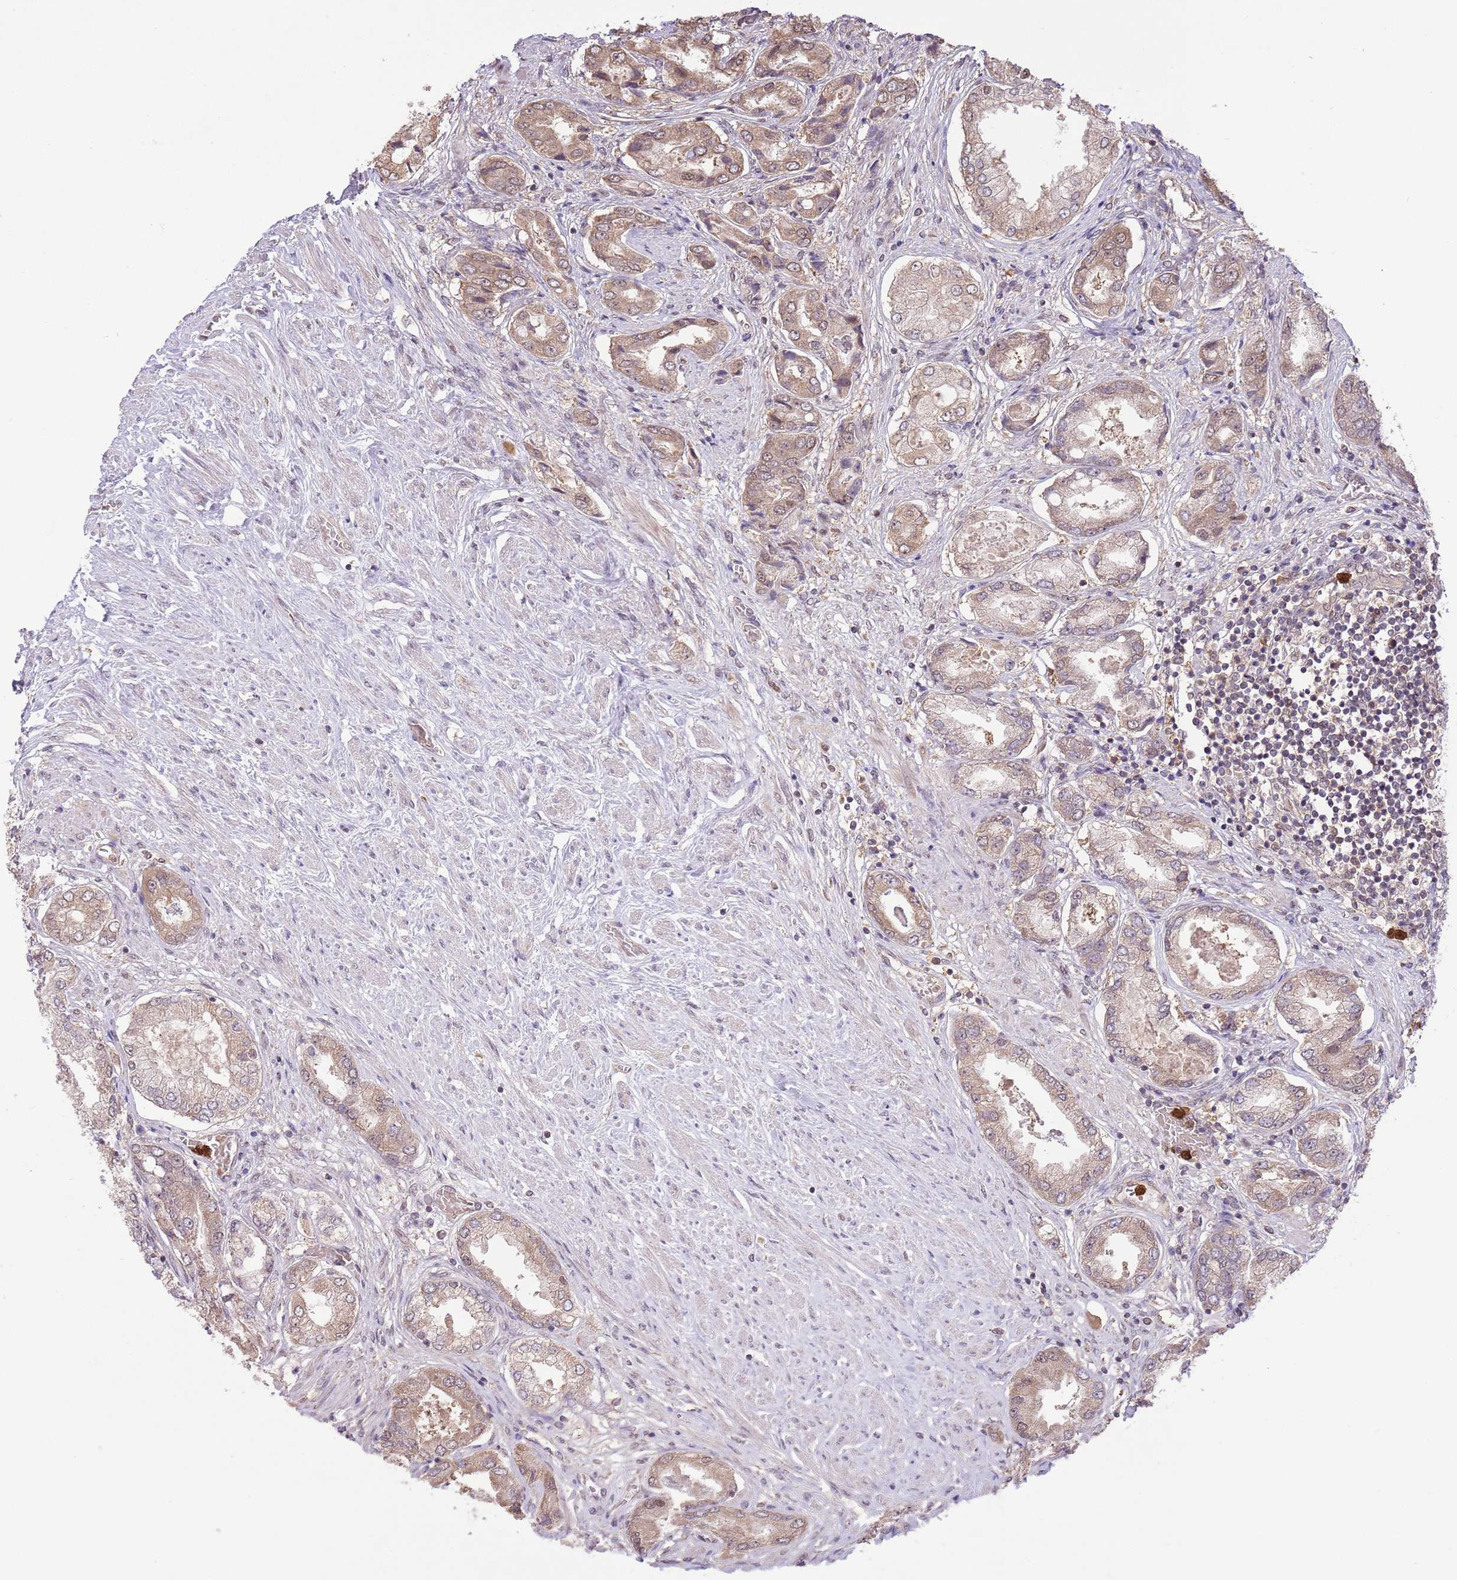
{"staining": {"intensity": "moderate", "quantity": "25%-75%", "location": "cytoplasmic/membranous,nuclear"}, "tissue": "prostate cancer", "cell_type": "Tumor cells", "image_type": "cancer", "snomed": [{"axis": "morphology", "description": "Adenocarcinoma, High grade"}, {"axis": "topography", "description": "Prostate"}], "caption": "Moderate cytoplasmic/membranous and nuclear positivity for a protein is present in approximately 25%-75% of tumor cells of prostate cancer using immunohistochemistry (IHC).", "gene": "AMIGO1", "patient": {"sex": "male", "age": 68}}